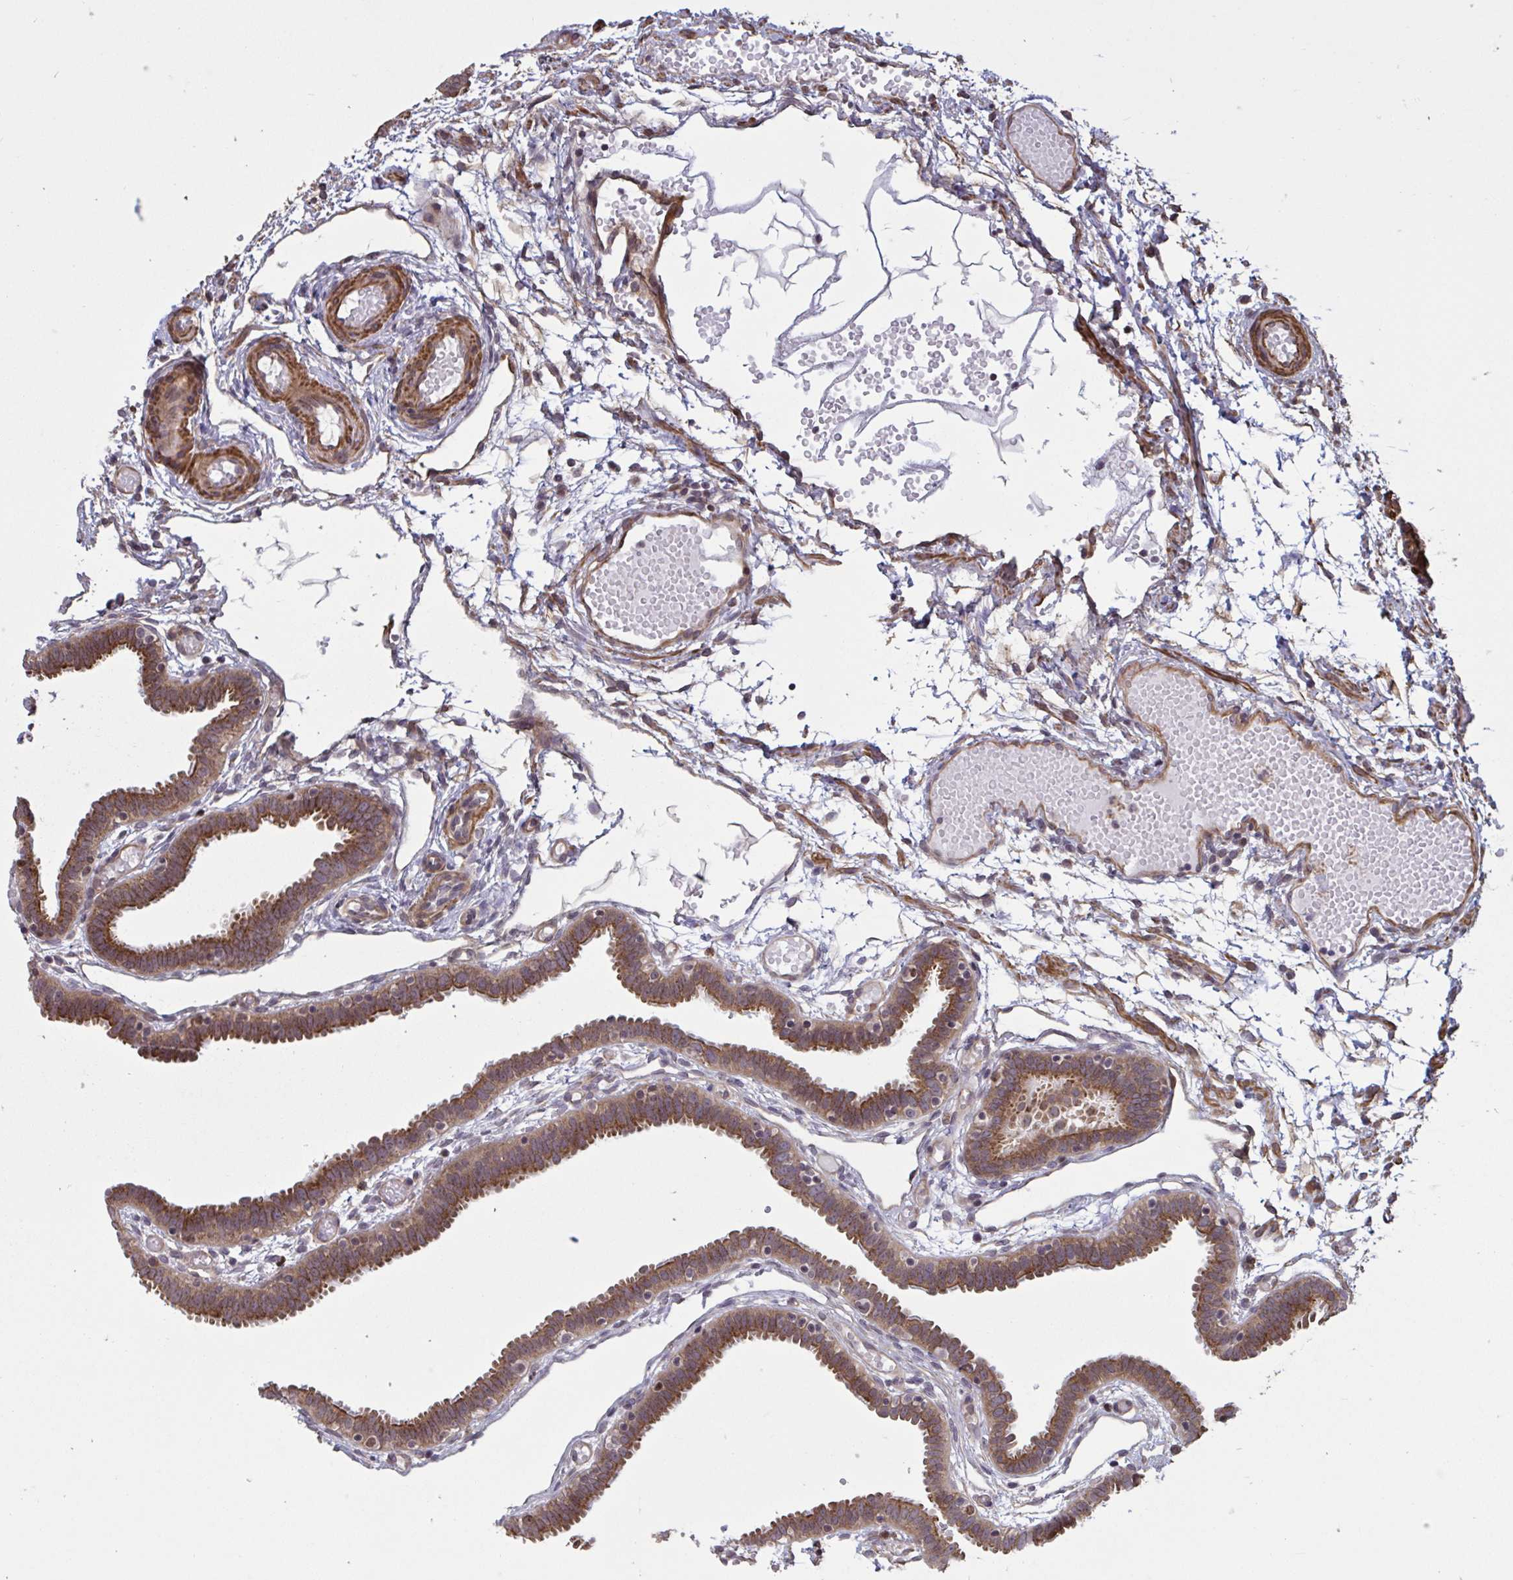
{"staining": {"intensity": "moderate", "quantity": ">75%", "location": "cytoplasmic/membranous,nuclear"}, "tissue": "fallopian tube", "cell_type": "Glandular cells", "image_type": "normal", "snomed": [{"axis": "morphology", "description": "Normal tissue, NOS"}, {"axis": "topography", "description": "Fallopian tube"}], "caption": "Immunohistochemistry (IHC) of unremarkable human fallopian tube demonstrates medium levels of moderate cytoplasmic/membranous,nuclear positivity in about >75% of glandular cells.", "gene": "IPO5", "patient": {"sex": "female", "age": 37}}